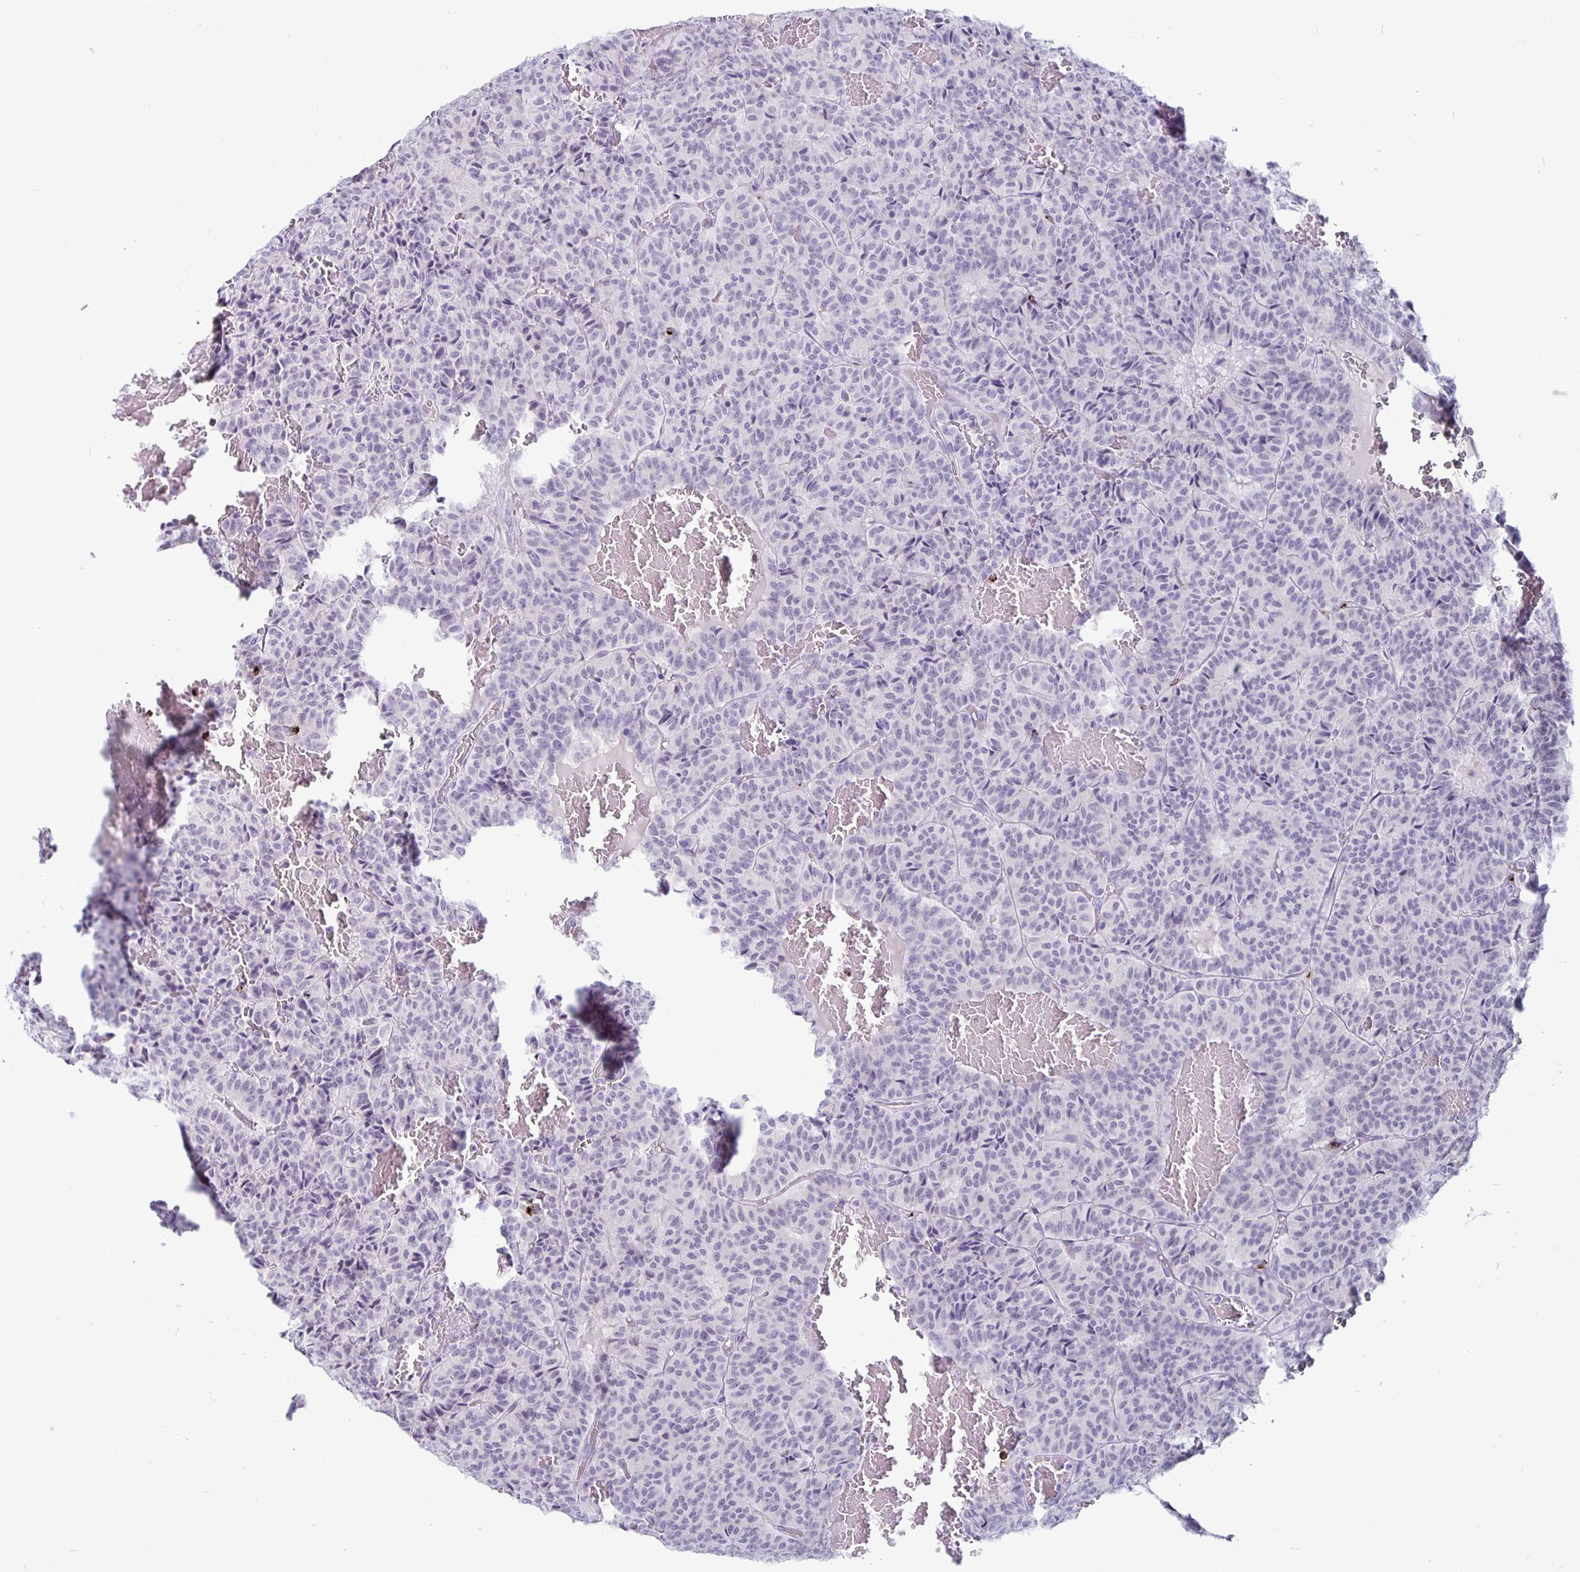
{"staining": {"intensity": "negative", "quantity": "none", "location": "none"}, "tissue": "carcinoid", "cell_type": "Tumor cells", "image_type": "cancer", "snomed": [{"axis": "morphology", "description": "Carcinoid, malignant, NOS"}, {"axis": "topography", "description": "Lung"}], "caption": "IHC of human carcinoid reveals no expression in tumor cells.", "gene": "GZMK", "patient": {"sex": "male", "age": 70}}